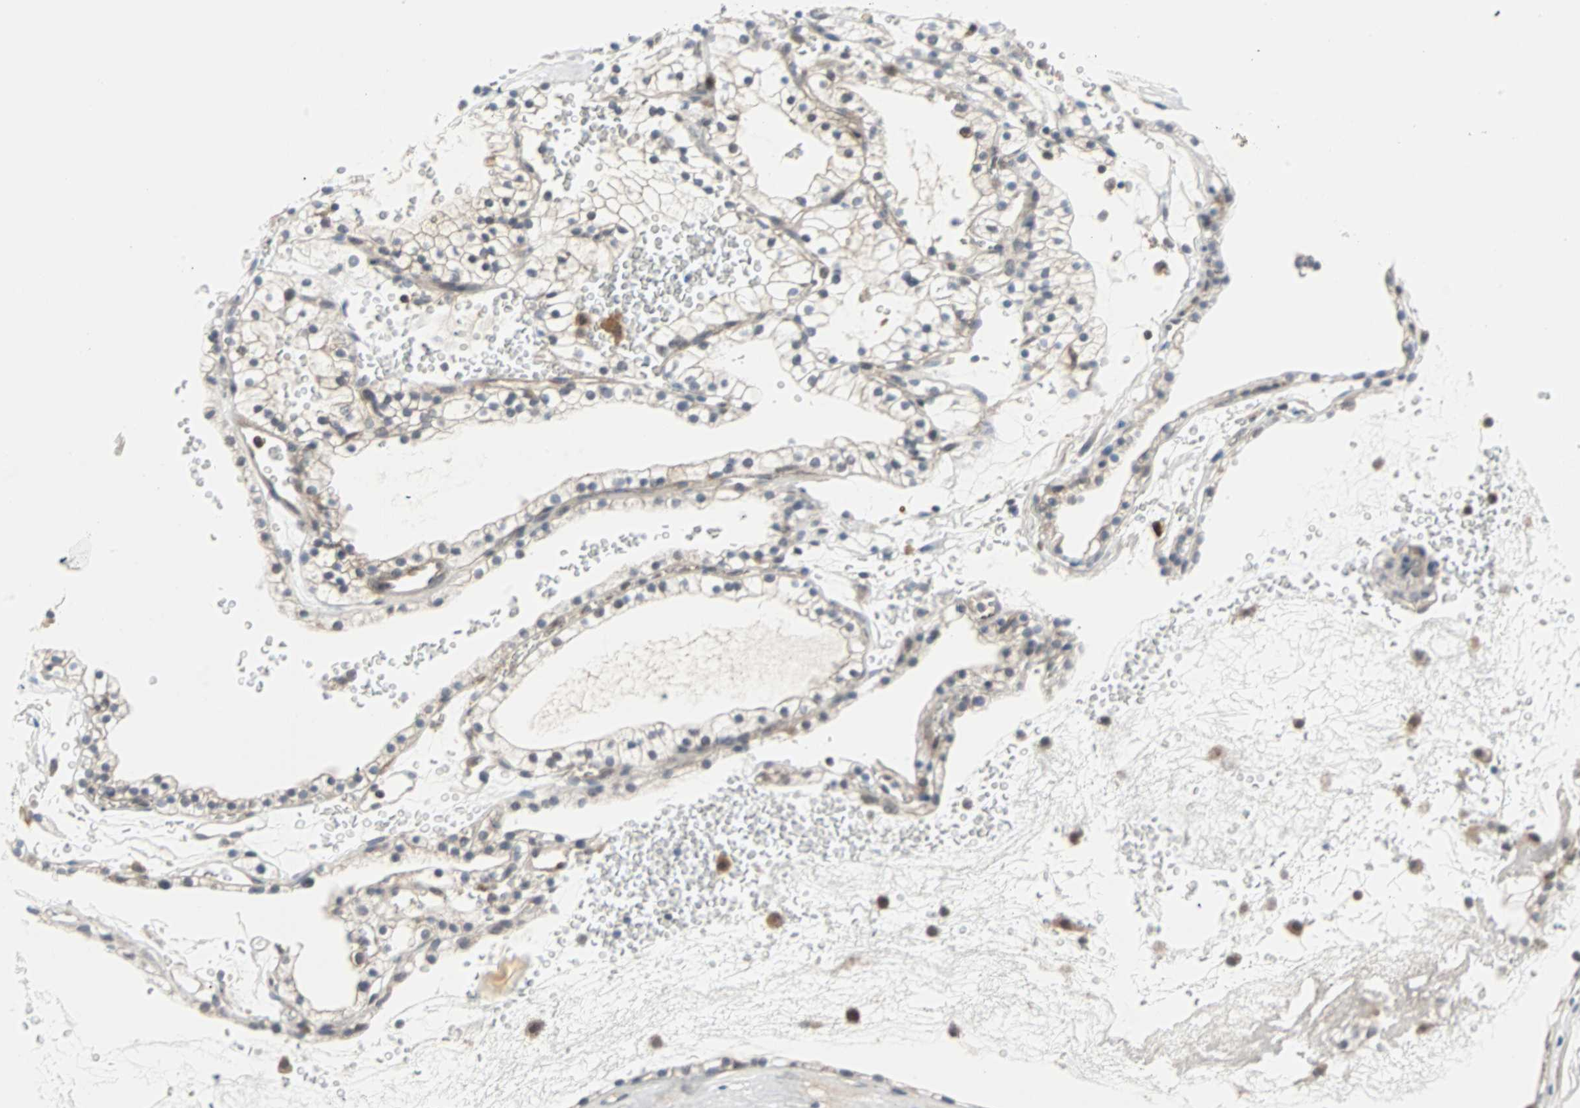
{"staining": {"intensity": "negative", "quantity": "none", "location": "none"}, "tissue": "renal cancer", "cell_type": "Tumor cells", "image_type": "cancer", "snomed": [{"axis": "morphology", "description": "Adenocarcinoma, NOS"}, {"axis": "topography", "description": "Kidney"}], "caption": "This photomicrograph is of renal cancer stained with immunohistochemistry (IHC) to label a protein in brown with the nuclei are counter-stained blue. There is no staining in tumor cells.", "gene": "CASP3", "patient": {"sex": "female", "age": 41}}